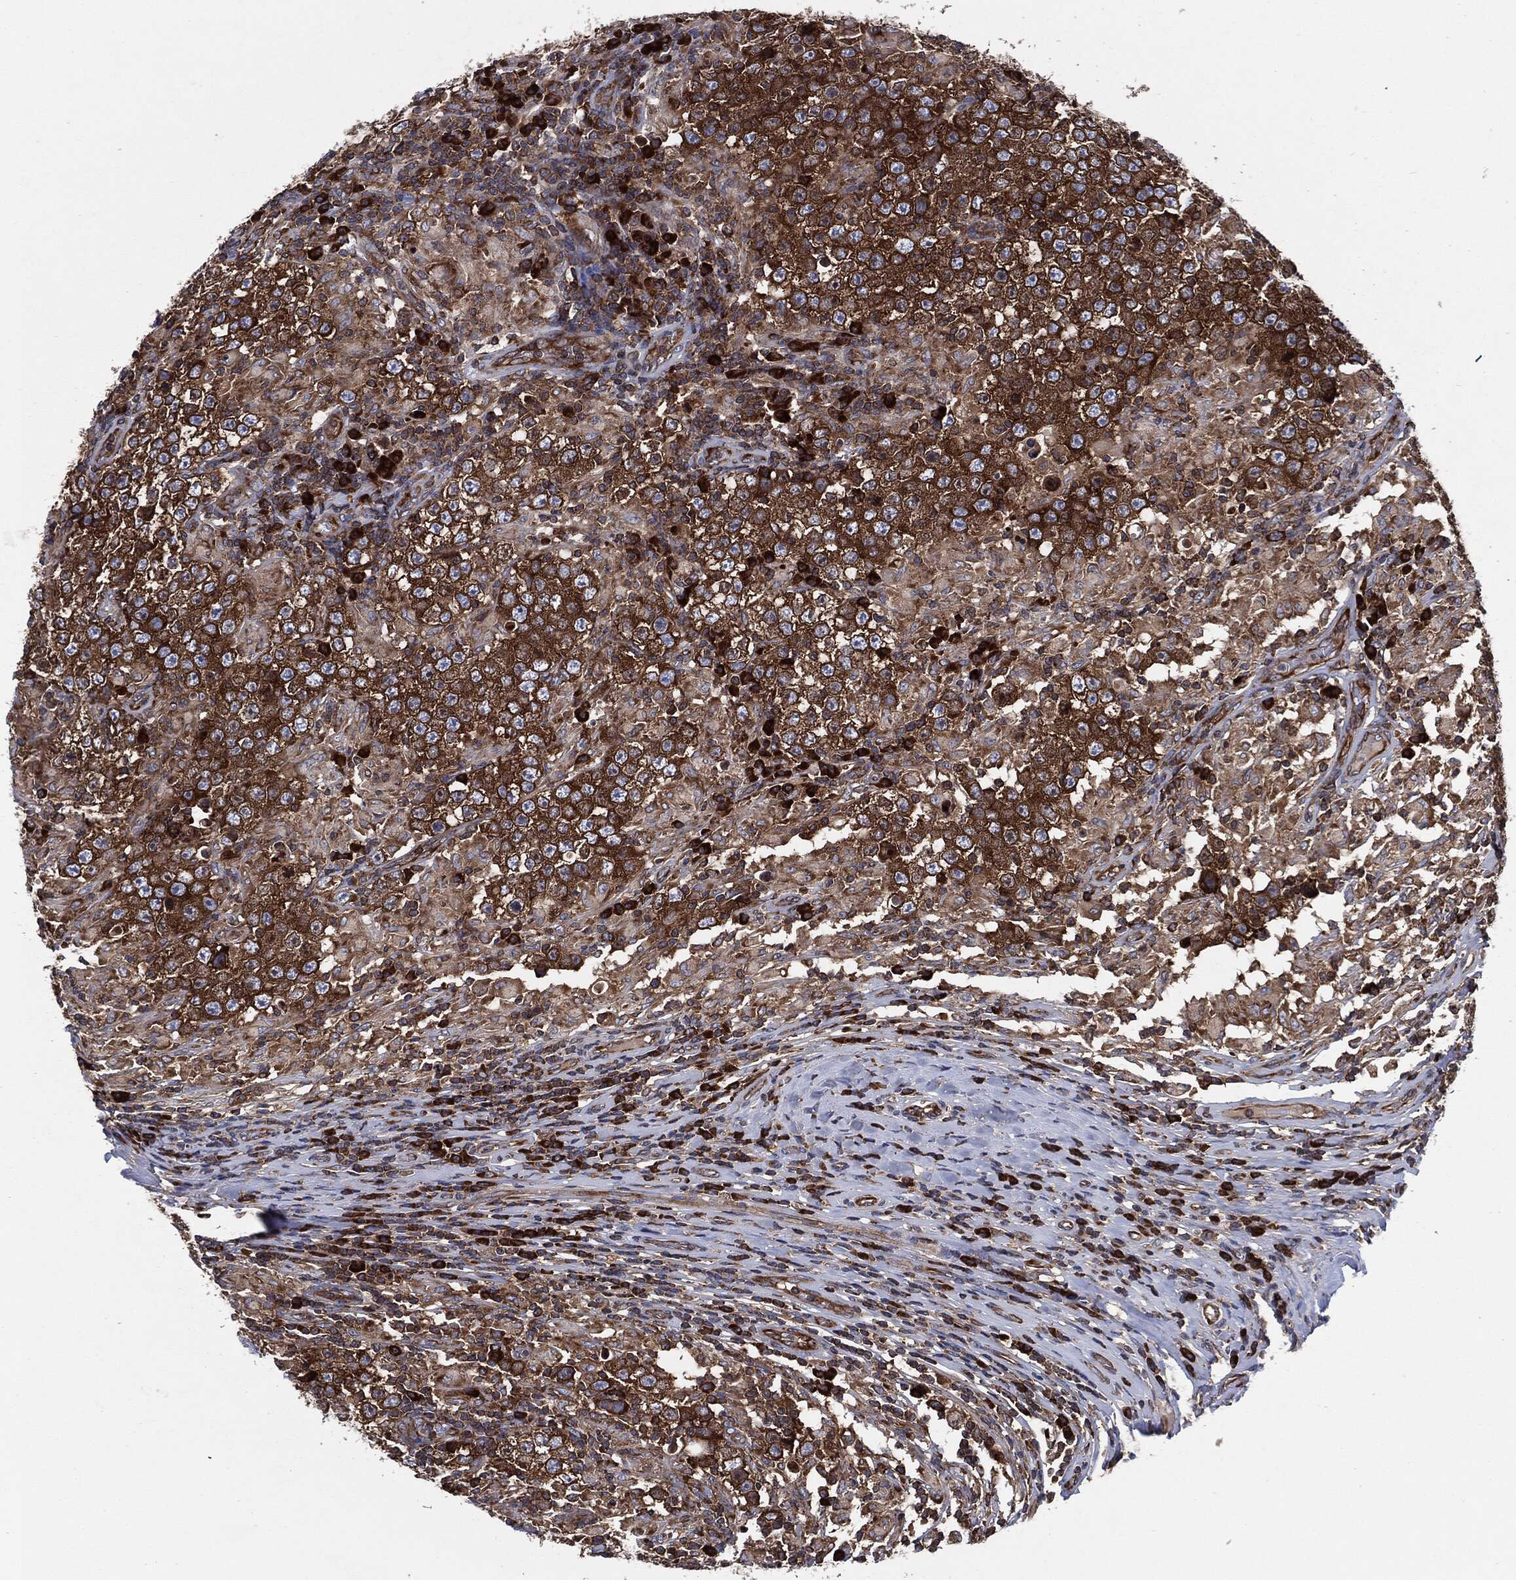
{"staining": {"intensity": "strong", "quantity": ">75%", "location": "cytoplasmic/membranous"}, "tissue": "testis cancer", "cell_type": "Tumor cells", "image_type": "cancer", "snomed": [{"axis": "morphology", "description": "Seminoma, NOS"}, {"axis": "morphology", "description": "Carcinoma, Embryonal, NOS"}, {"axis": "topography", "description": "Testis"}], "caption": "Brown immunohistochemical staining in testis cancer (embryonal carcinoma) displays strong cytoplasmic/membranous expression in about >75% of tumor cells. (DAB (3,3'-diaminobenzidine) IHC with brightfield microscopy, high magnification).", "gene": "EIF2S2", "patient": {"sex": "male", "age": 41}}